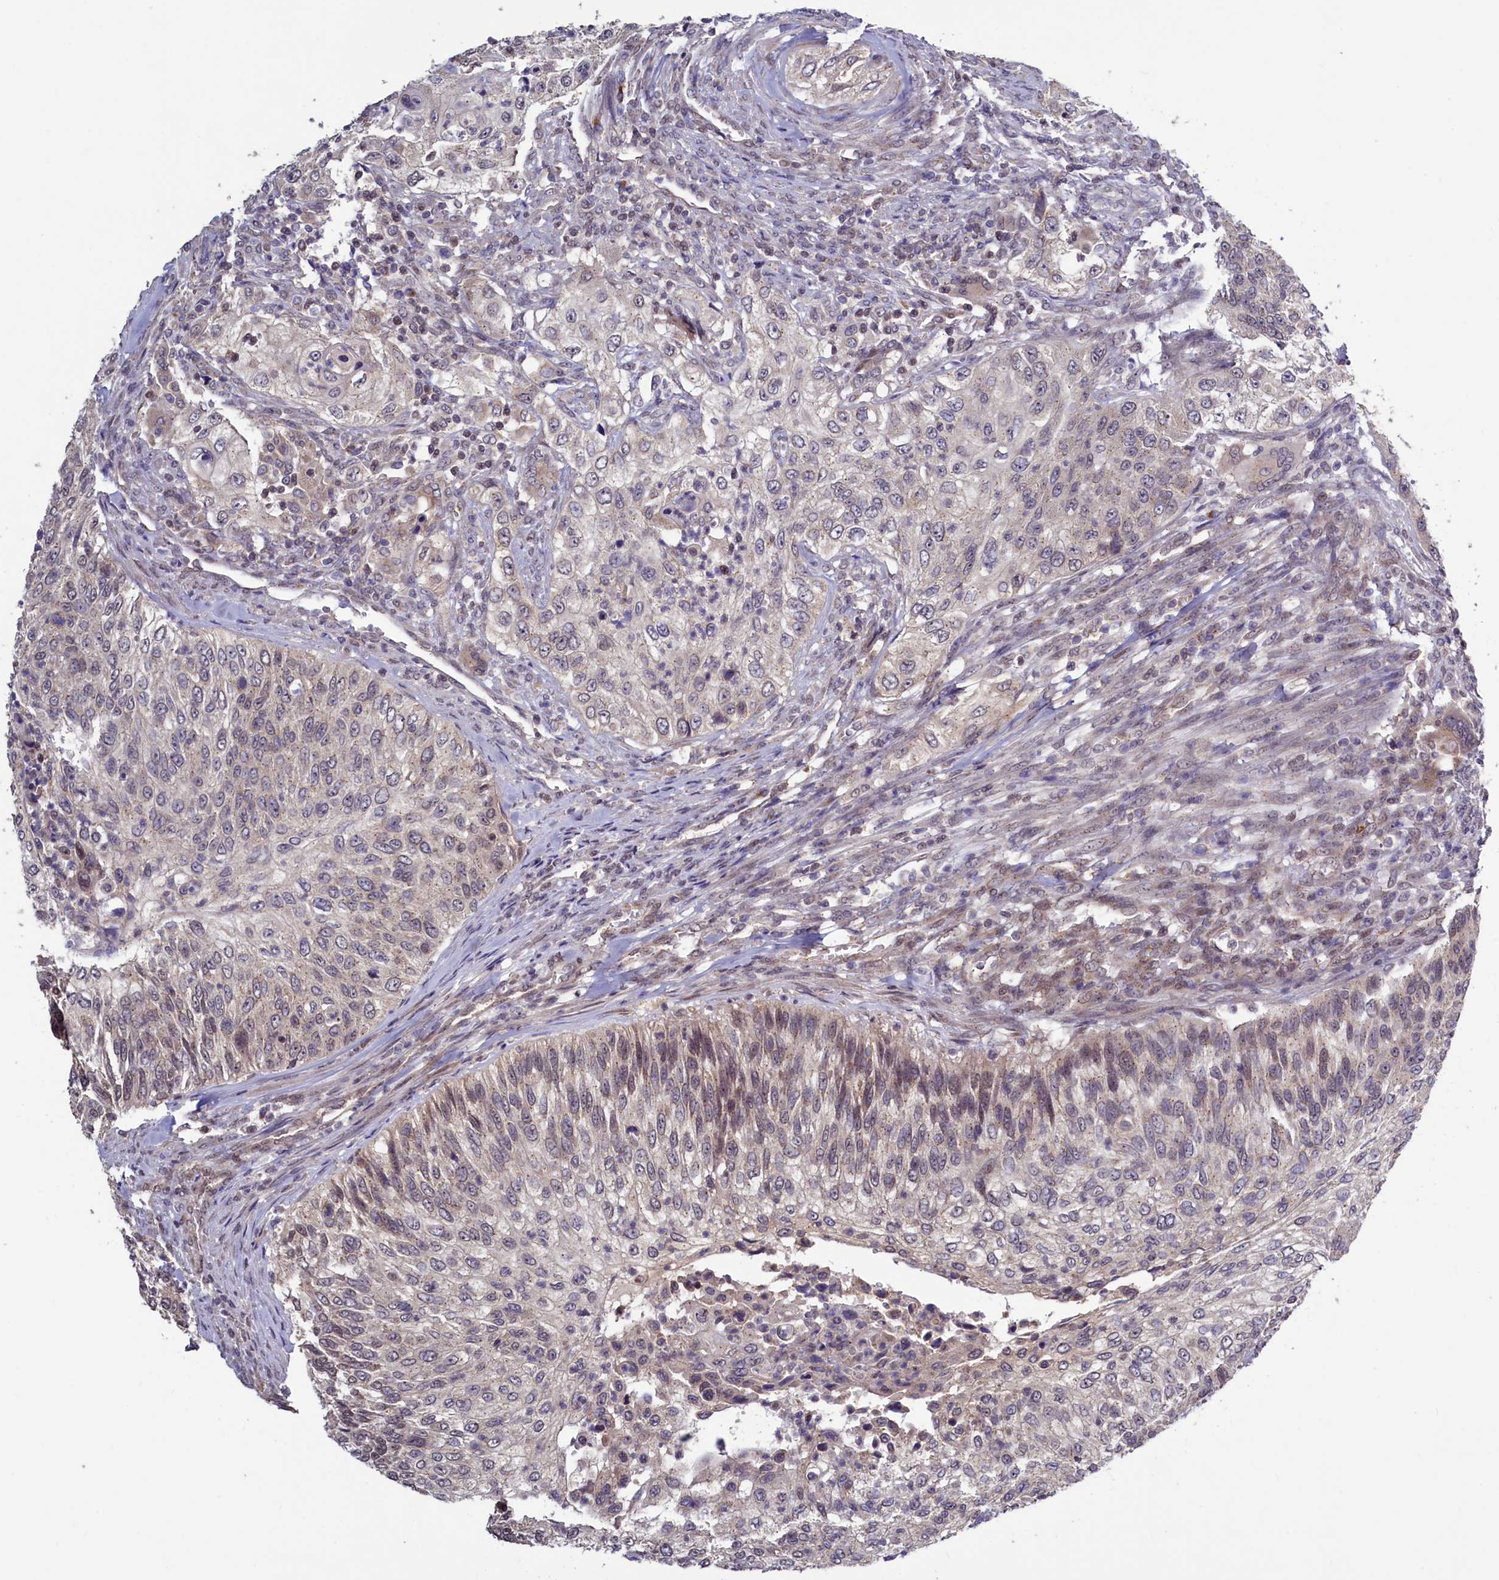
{"staining": {"intensity": "negative", "quantity": "none", "location": "none"}, "tissue": "urothelial cancer", "cell_type": "Tumor cells", "image_type": "cancer", "snomed": [{"axis": "morphology", "description": "Urothelial carcinoma, High grade"}, {"axis": "topography", "description": "Urinary bladder"}], "caption": "Immunohistochemistry of human urothelial cancer demonstrates no positivity in tumor cells.", "gene": "SEC24C", "patient": {"sex": "female", "age": 60}}